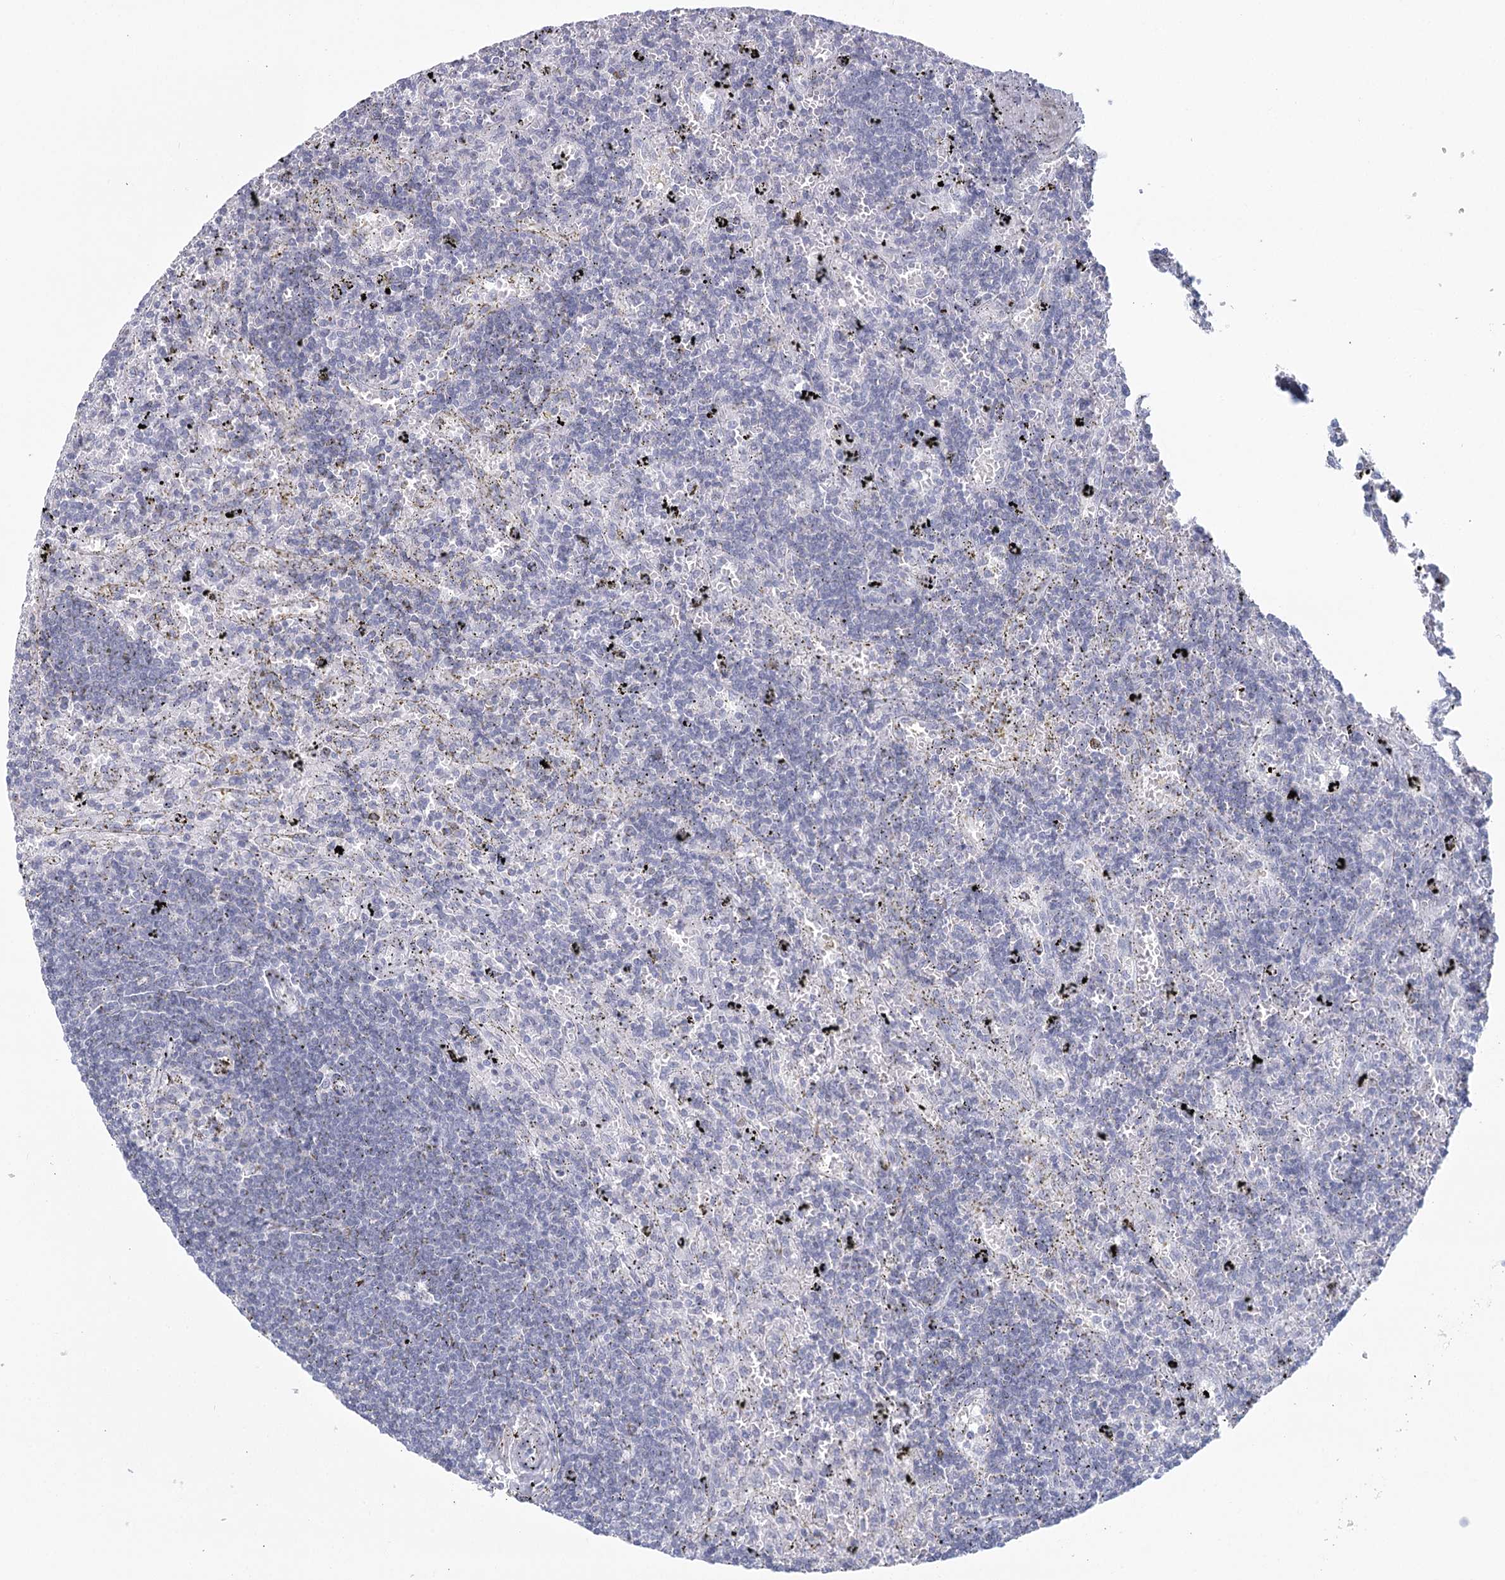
{"staining": {"intensity": "negative", "quantity": "none", "location": "none"}, "tissue": "lymphoma", "cell_type": "Tumor cells", "image_type": "cancer", "snomed": [{"axis": "morphology", "description": "Malignant lymphoma, non-Hodgkin's type, Low grade"}, {"axis": "topography", "description": "Spleen"}], "caption": "A high-resolution photomicrograph shows immunohistochemistry (IHC) staining of lymphoma, which demonstrates no significant positivity in tumor cells.", "gene": "WNT8B", "patient": {"sex": "male", "age": 76}}